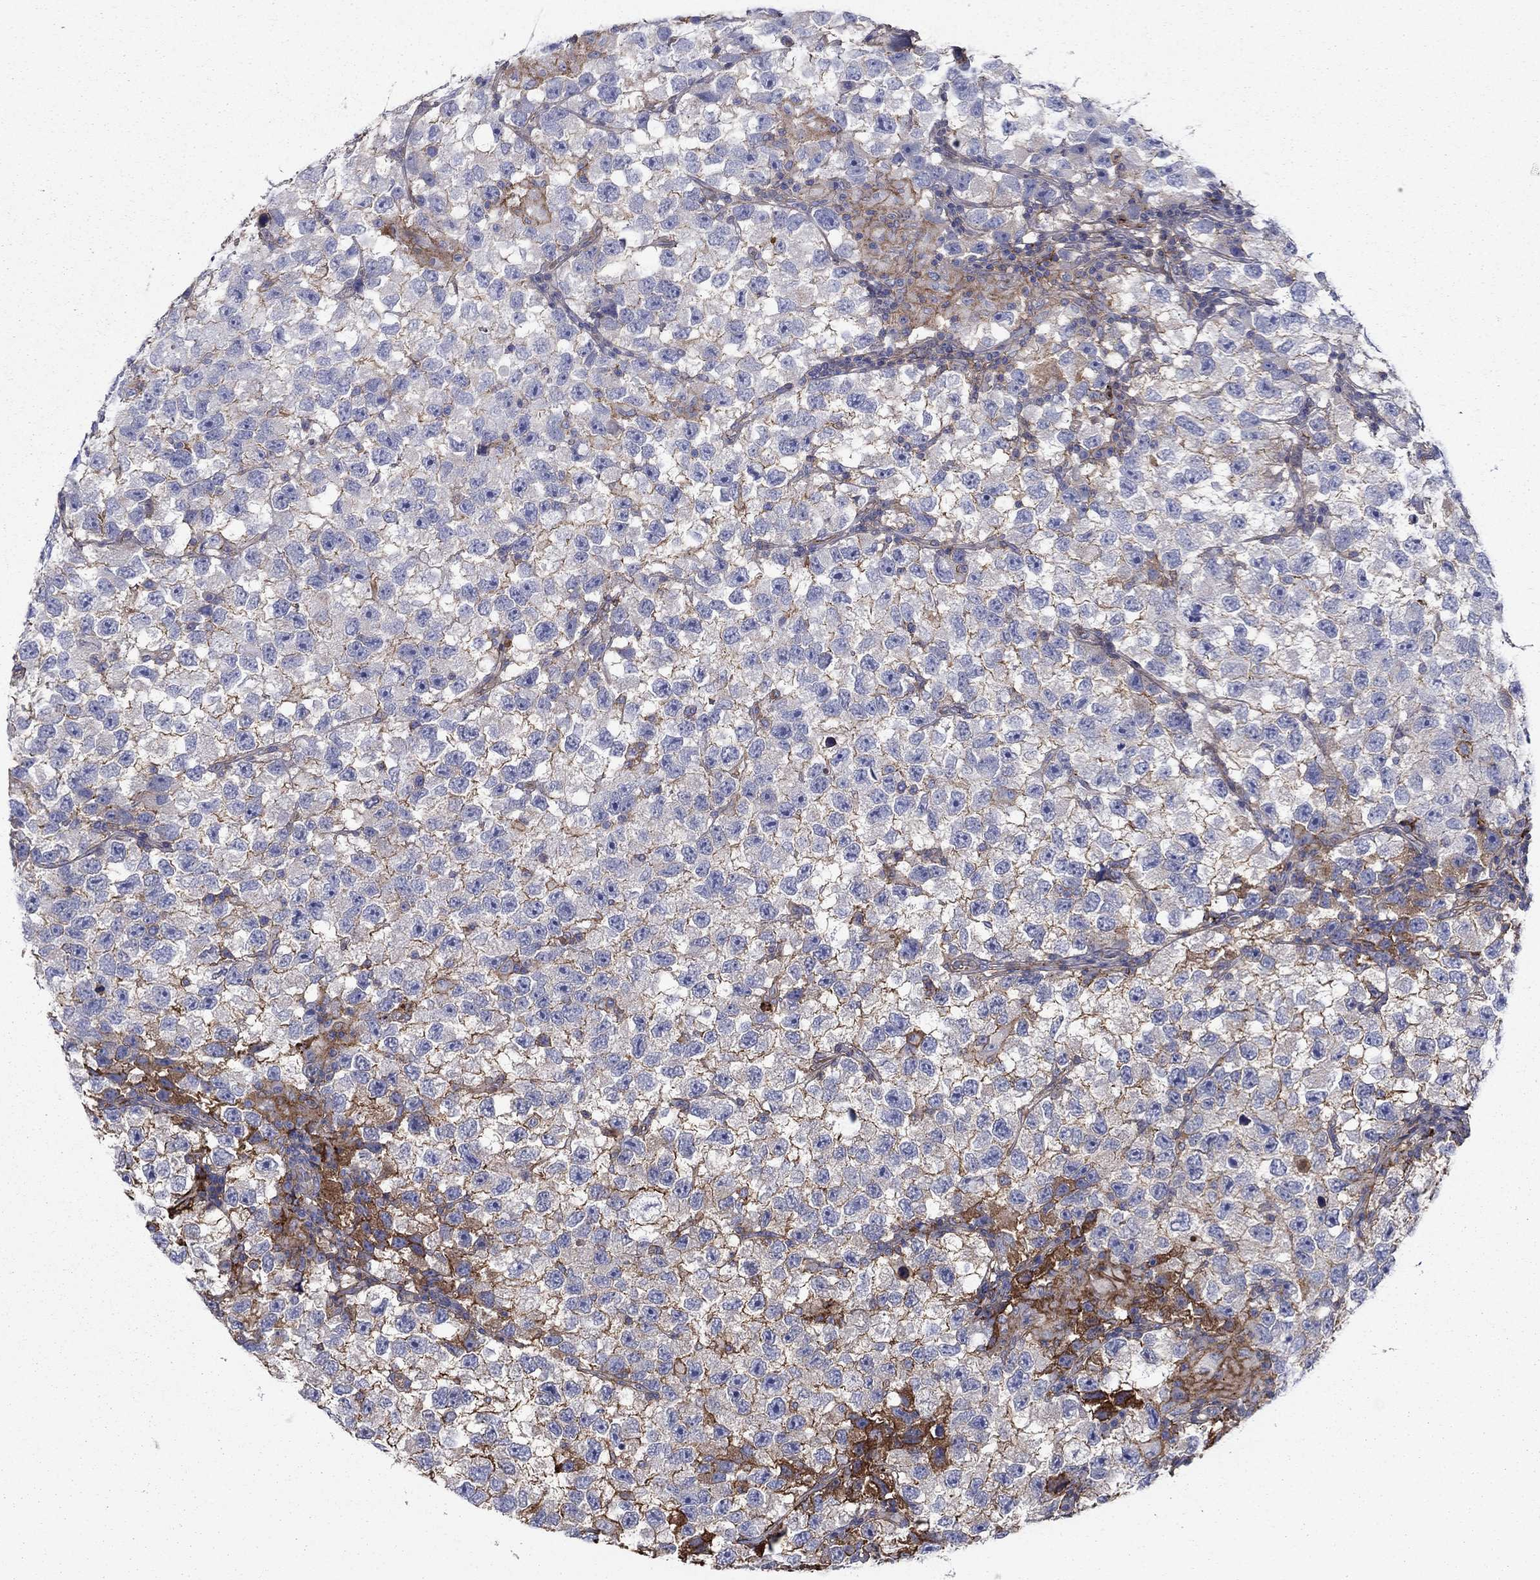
{"staining": {"intensity": "strong", "quantity": "<25%", "location": "cytoplasmic/membranous"}, "tissue": "testis cancer", "cell_type": "Tumor cells", "image_type": "cancer", "snomed": [{"axis": "morphology", "description": "Seminoma, NOS"}, {"axis": "topography", "description": "Testis"}], "caption": "Protein expression analysis of human seminoma (testis) reveals strong cytoplasmic/membranous positivity in about <25% of tumor cells.", "gene": "HPX", "patient": {"sex": "male", "age": 26}}